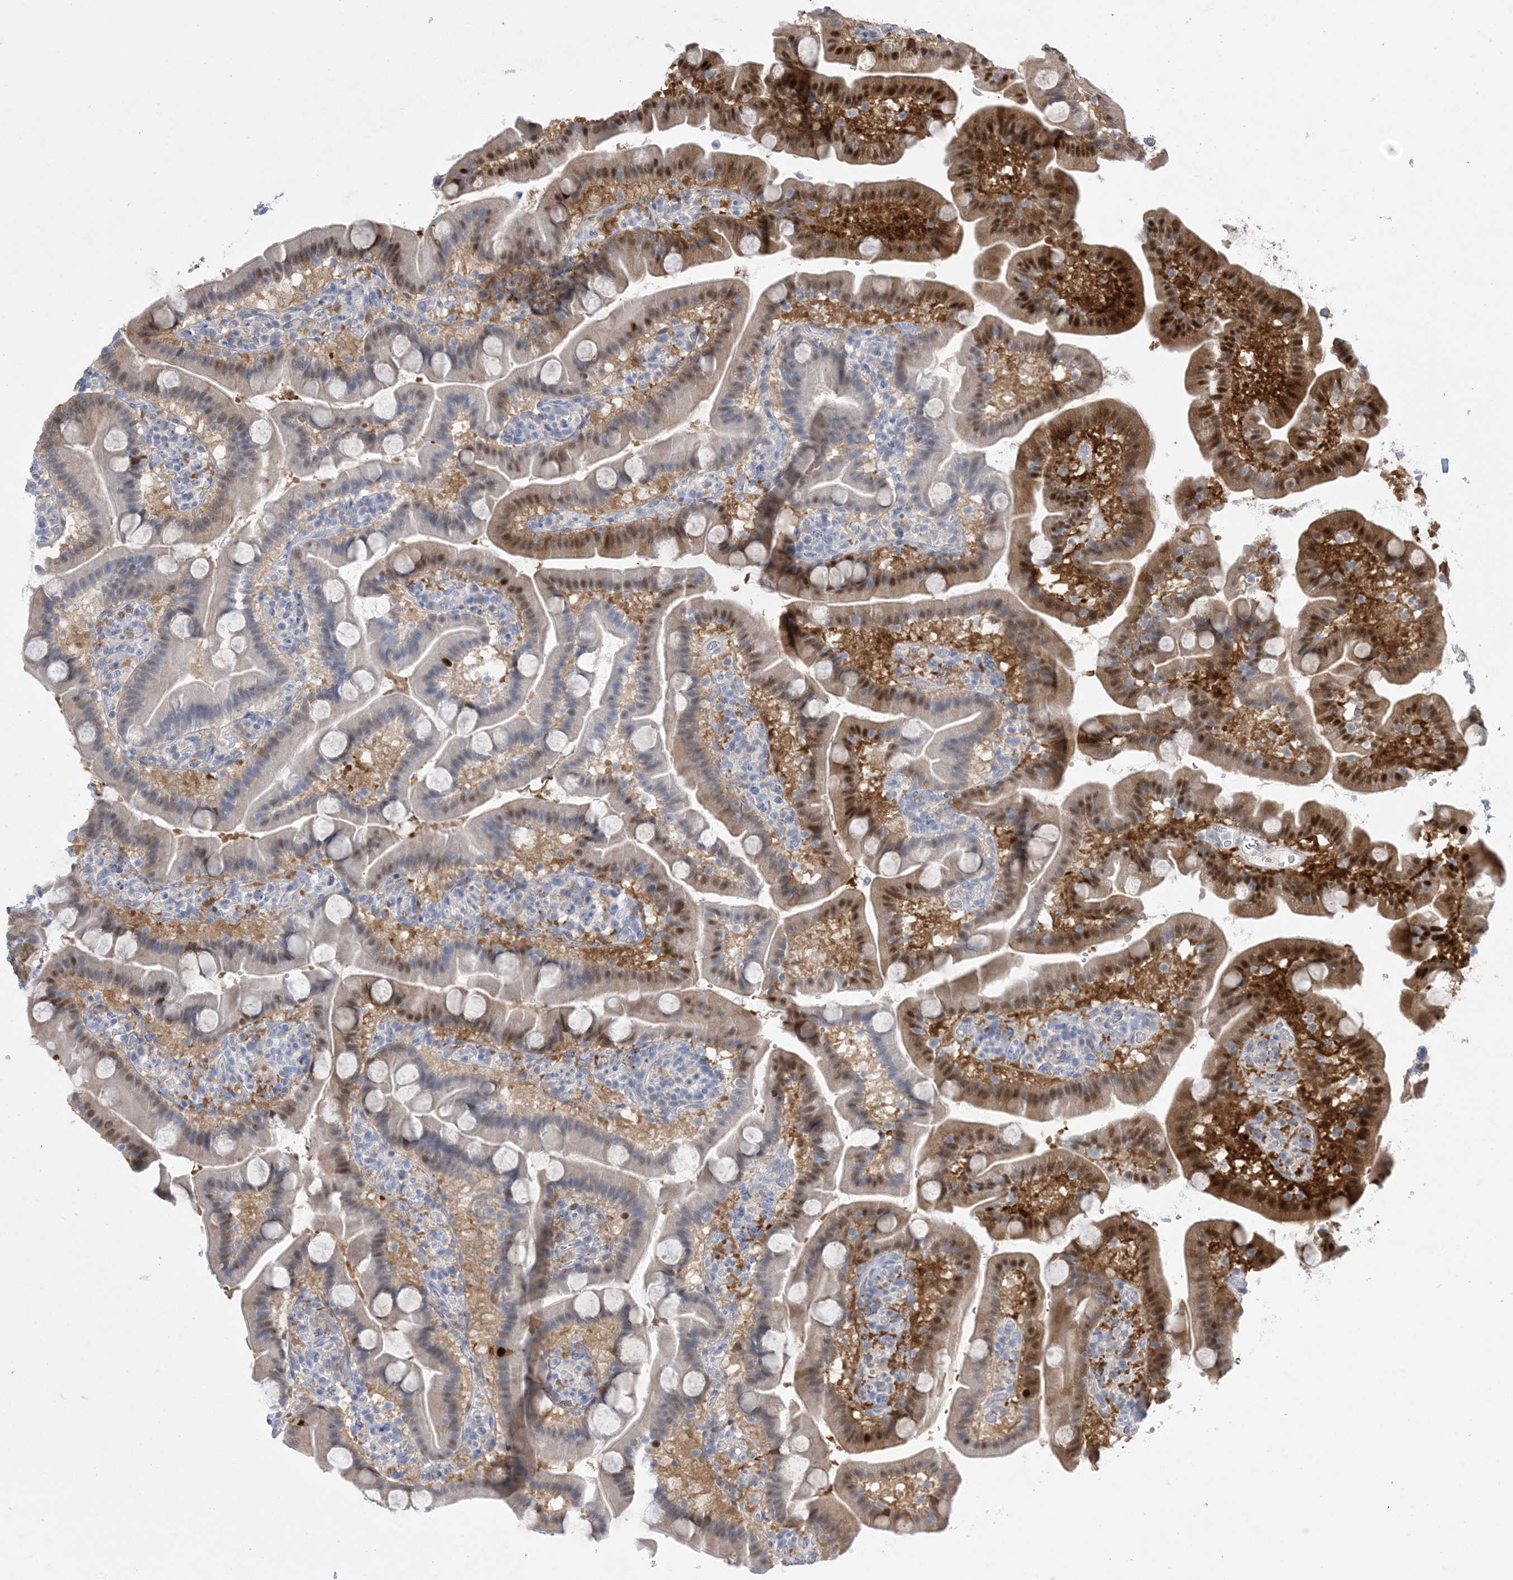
{"staining": {"intensity": "moderate", "quantity": ">75%", "location": "cytoplasmic/membranous,nuclear"}, "tissue": "duodenum", "cell_type": "Glandular cells", "image_type": "normal", "snomed": [{"axis": "morphology", "description": "Normal tissue, NOS"}, {"axis": "topography", "description": "Duodenum"}], "caption": "DAB immunohistochemical staining of unremarkable human duodenum displays moderate cytoplasmic/membranous,nuclear protein positivity in approximately >75% of glandular cells. Nuclei are stained in blue.", "gene": "HMGCS1", "patient": {"sex": "male", "age": 55}}